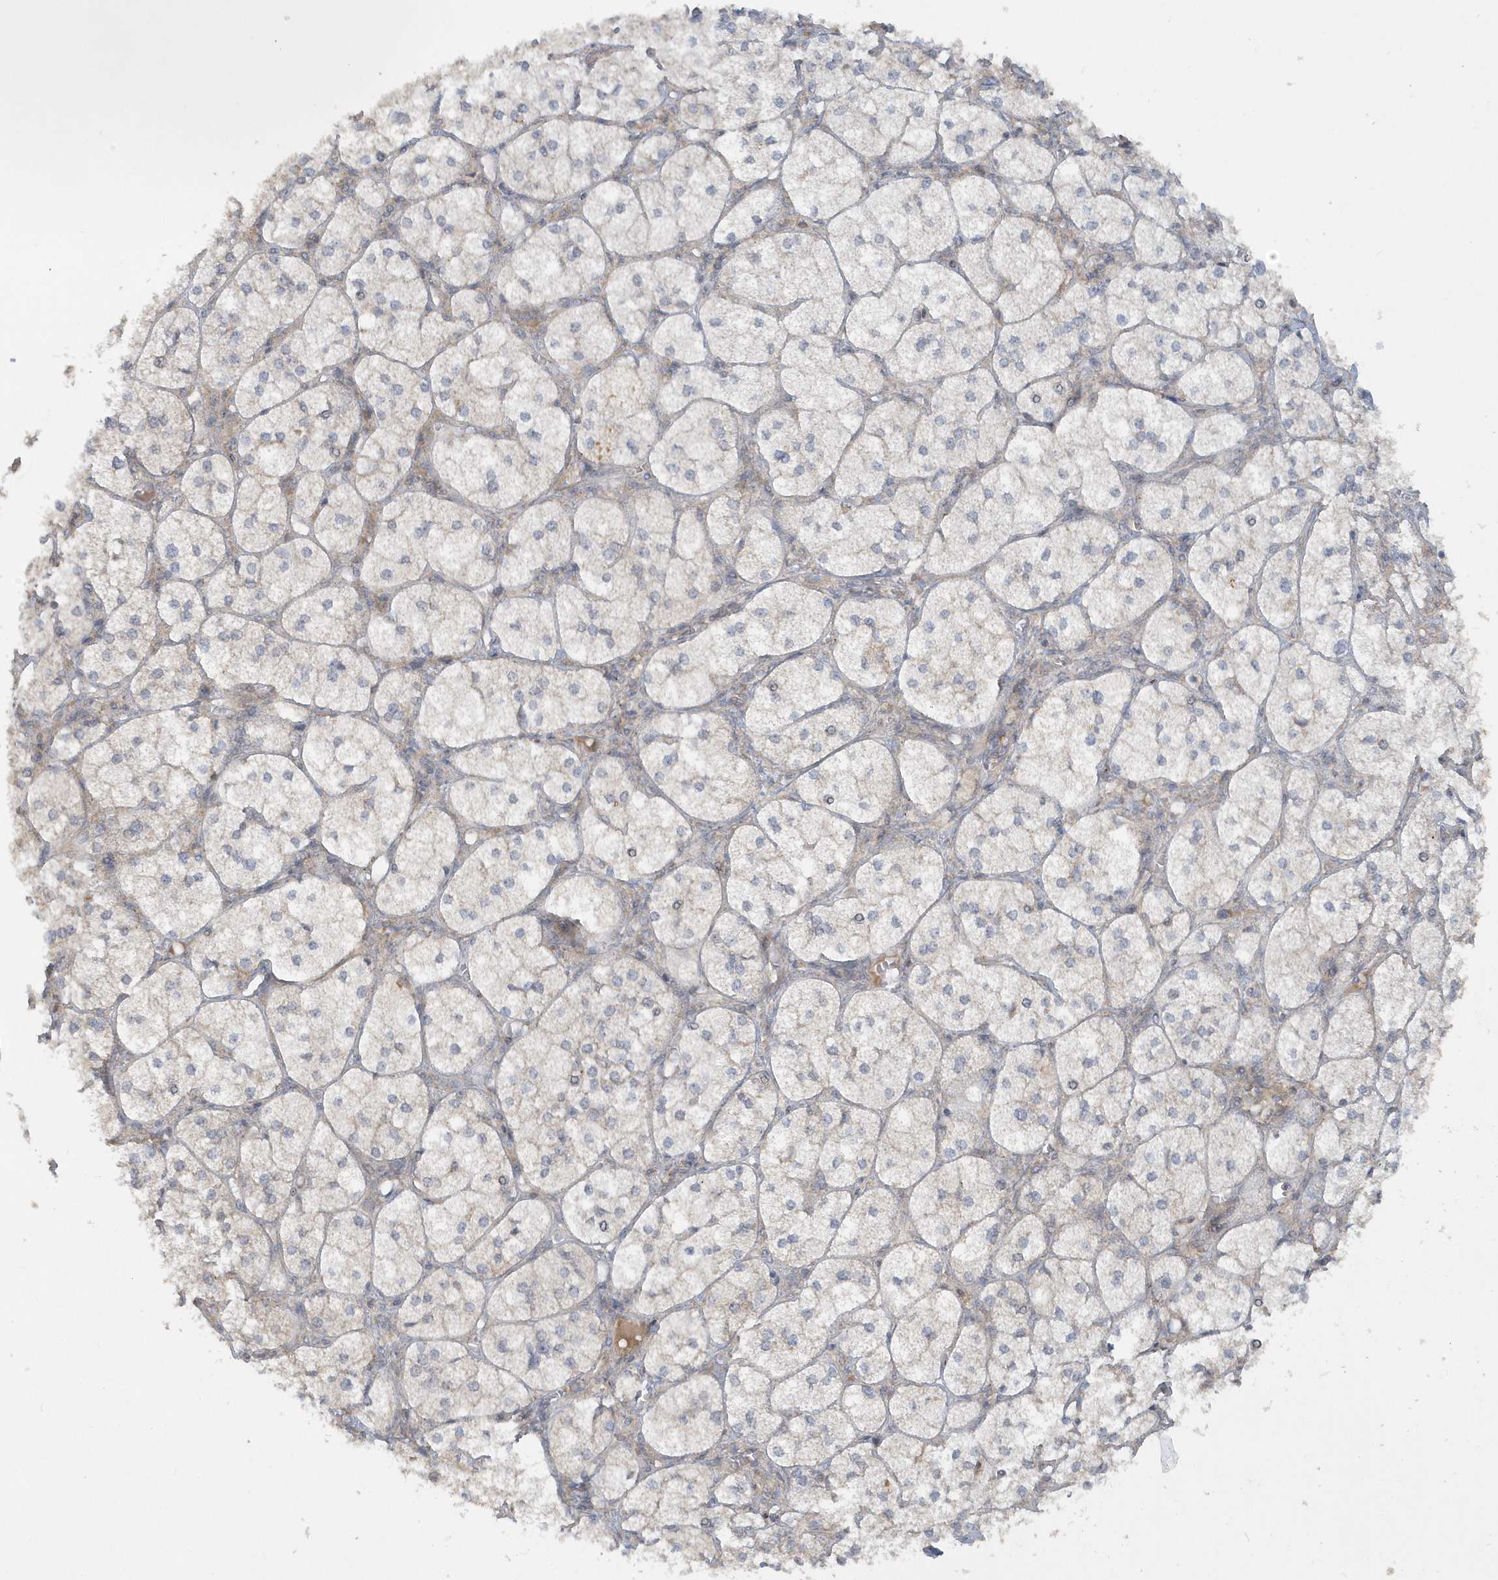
{"staining": {"intensity": "weak", "quantity": "25%-75%", "location": "cytoplasmic/membranous"}, "tissue": "adrenal gland", "cell_type": "Glandular cells", "image_type": "normal", "snomed": [{"axis": "morphology", "description": "Normal tissue, NOS"}, {"axis": "topography", "description": "Adrenal gland"}], "caption": "DAB immunohistochemical staining of unremarkable adrenal gland reveals weak cytoplasmic/membranous protein expression in approximately 25%-75% of glandular cells. (DAB (3,3'-diaminobenzidine) = brown stain, brightfield microscopy at high magnification).", "gene": "STIM2", "patient": {"sex": "female", "age": 61}}